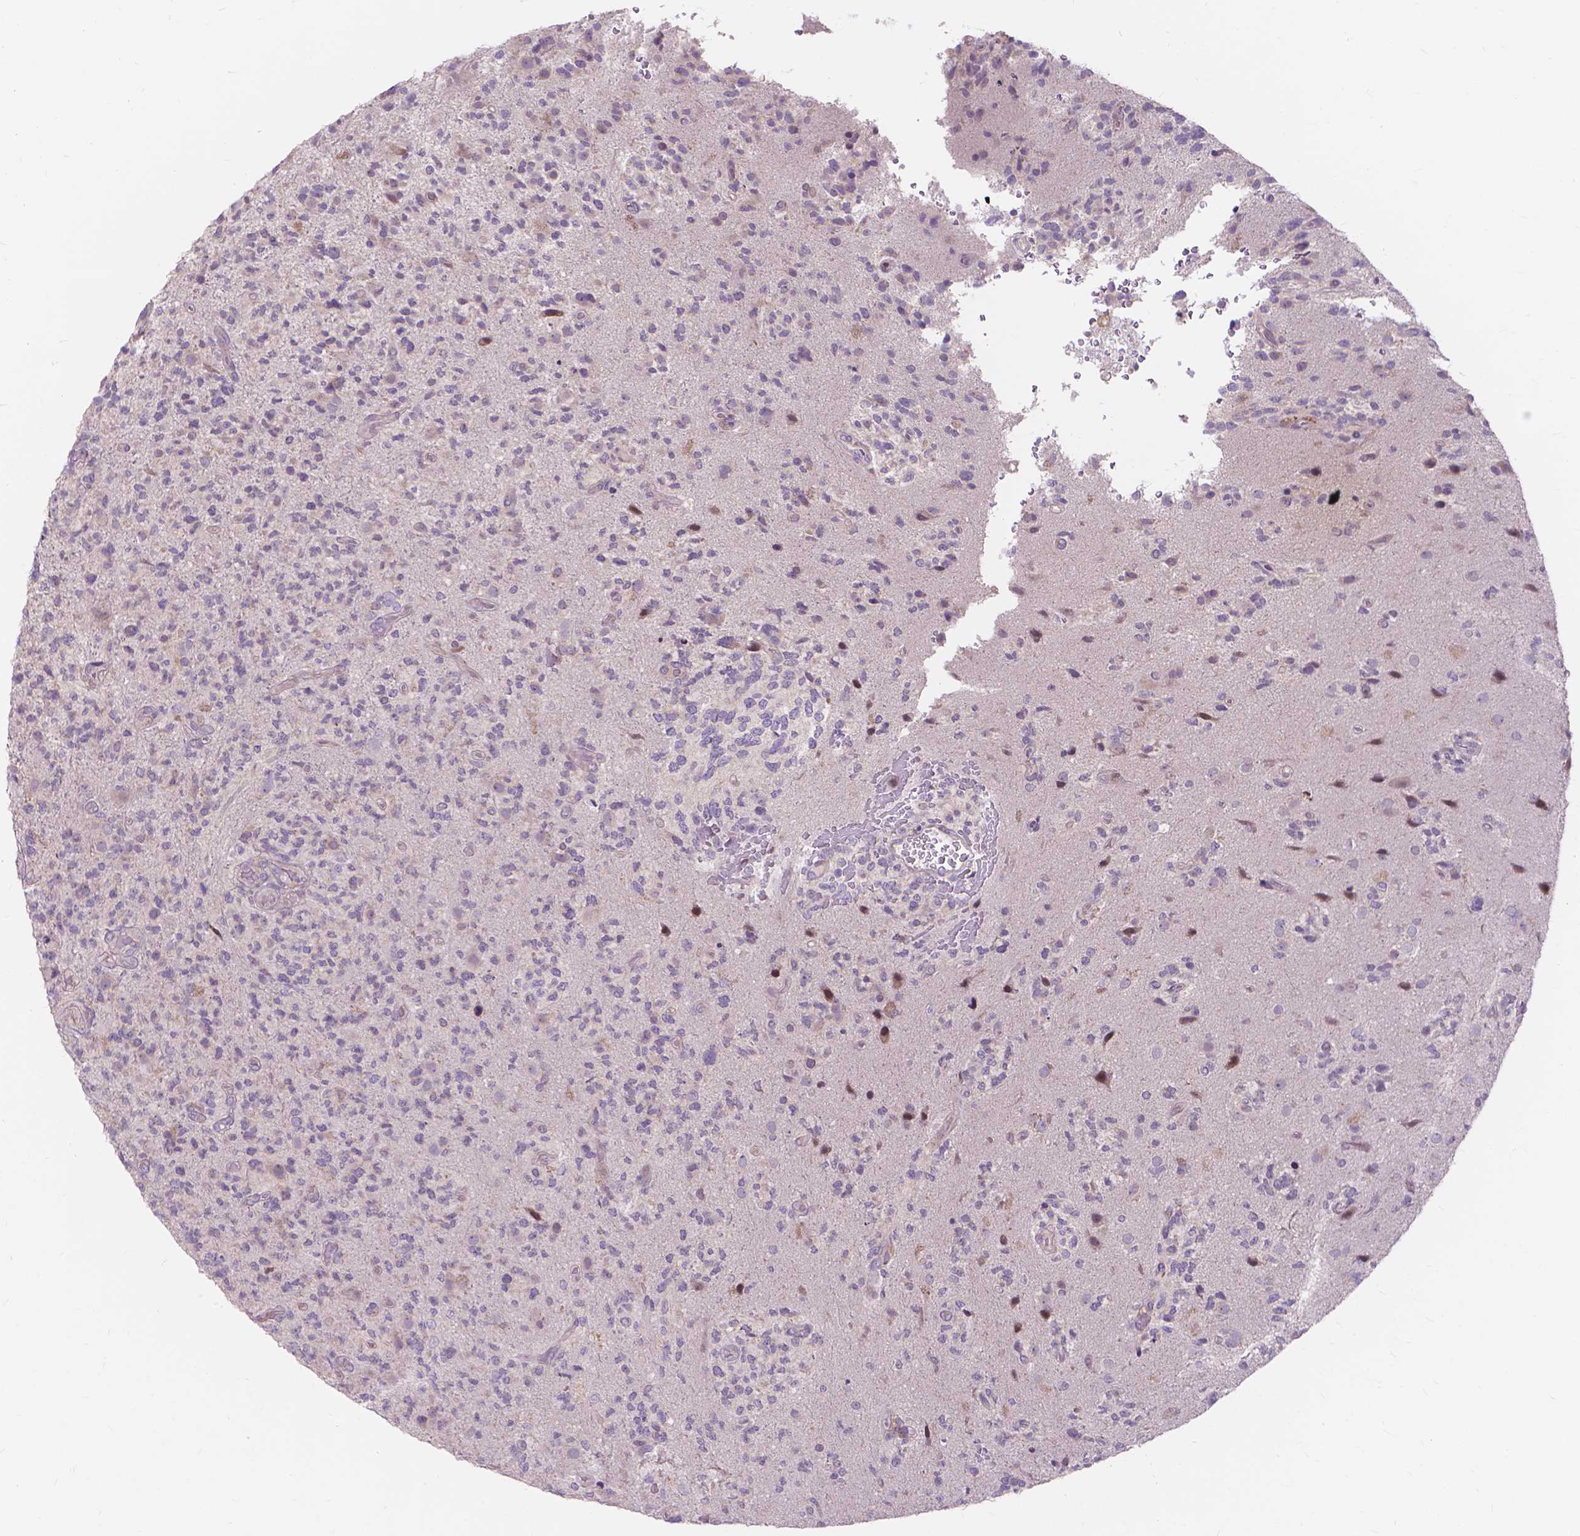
{"staining": {"intensity": "negative", "quantity": "none", "location": "none"}, "tissue": "glioma", "cell_type": "Tumor cells", "image_type": "cancer", "snomed": [{"axis": "morphology", "description": "Glioma, malignant, High grade"}, {"axis": "topography", "description": "Brain"}], "caption": "Immunohistochemical staining of glioma reveals no significant positivity in tumor cells. The staining was performed using DAB to visualize the protein expression in brown, while the nuclei were stained in blue with hematoxylin (Magnification: 20x).", "gene": "PRDM13", "patient": {"sex": "female", "age": 71}}